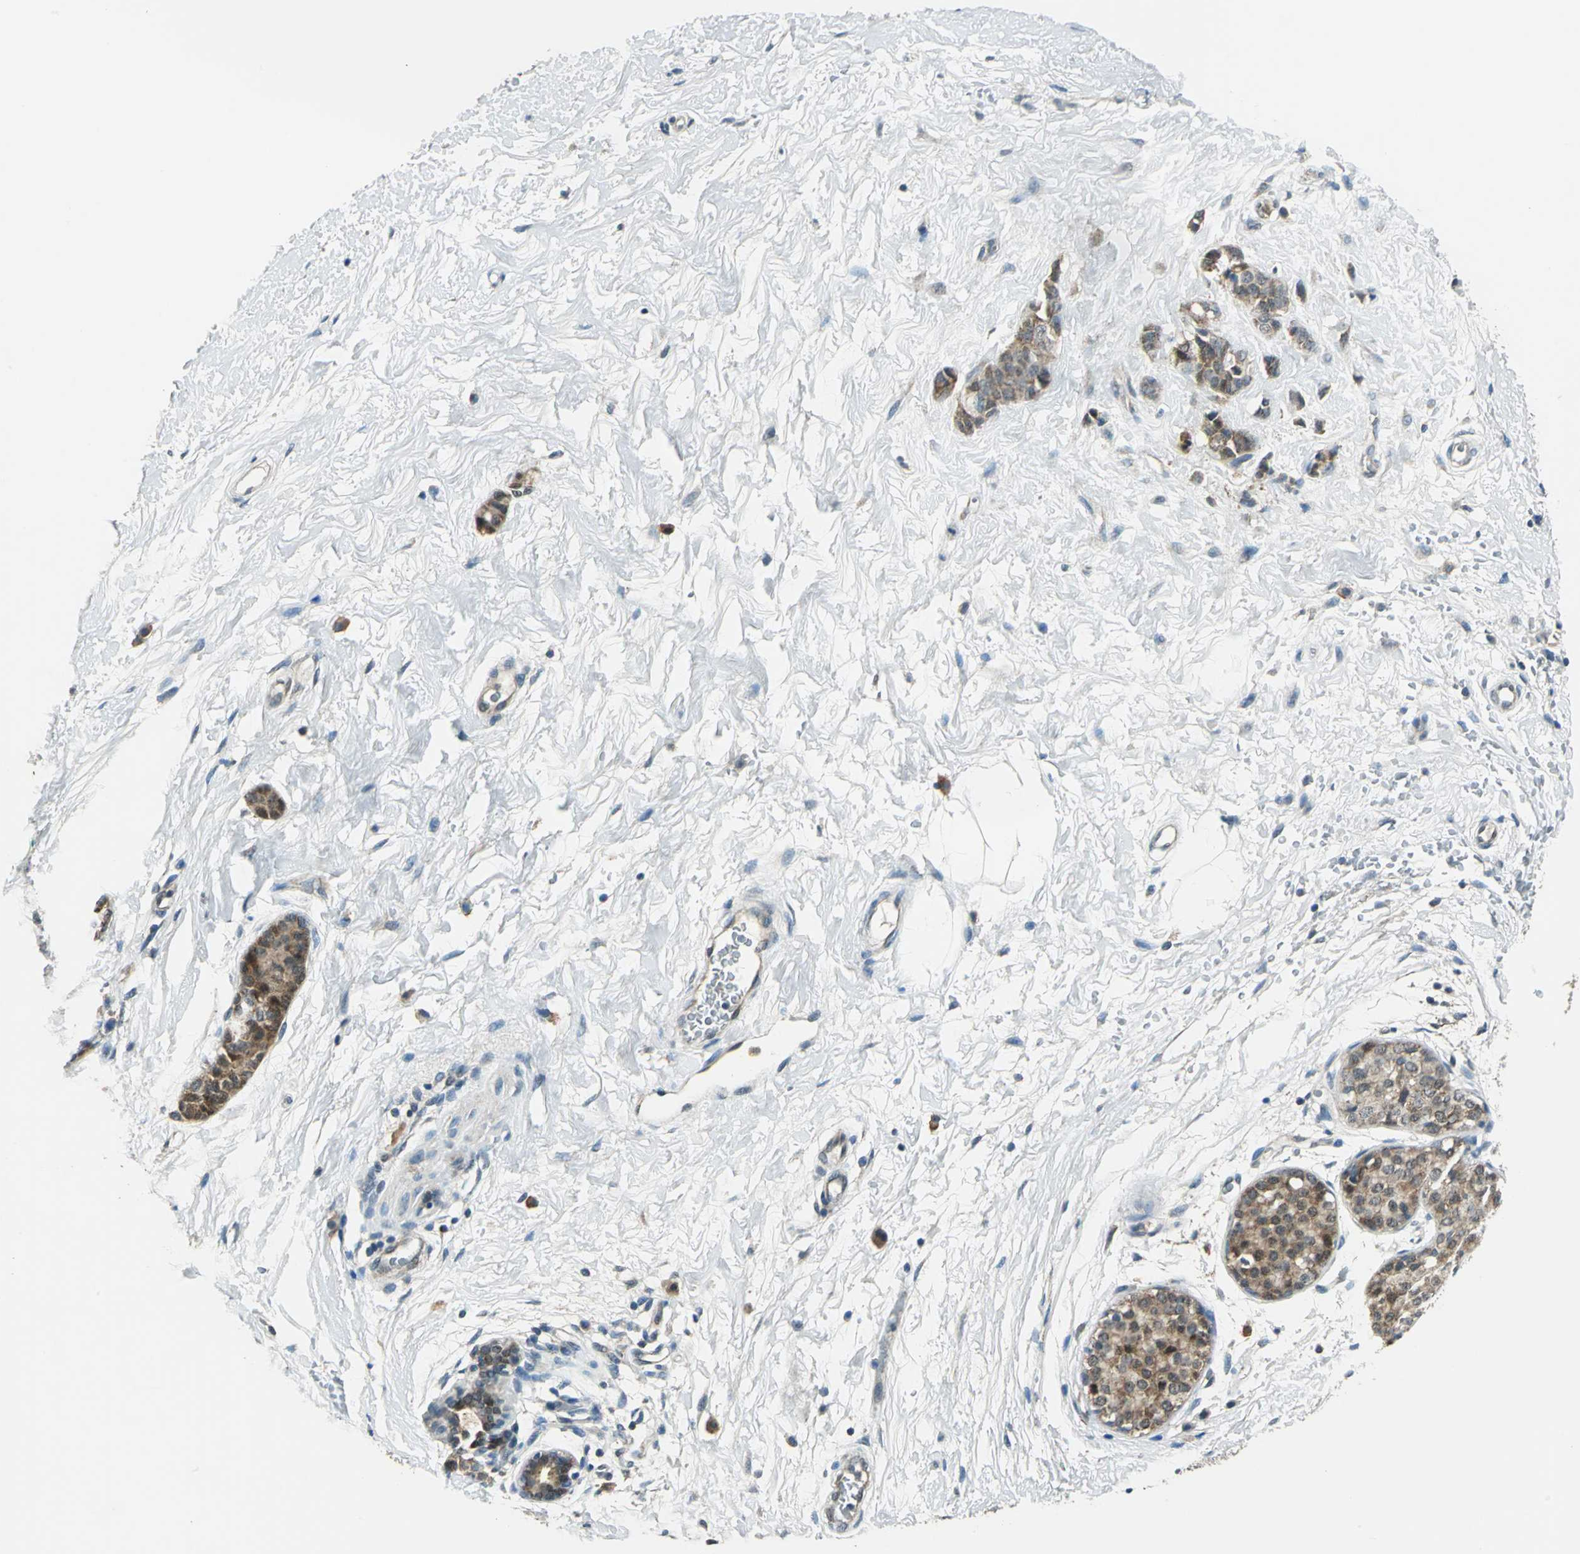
{"staining": {"intensity": "moderate", "quantity": ">75%", "location": "cytoplasmic/membranous"}, "tissue": "breast cancer", "cell_type": "Tumor cells", "image_type": "cancer", "snomed": [{"axis": "morphology", "description": "Lobular carcinoma, in situ"}, {"axis": "morphology", "description": "Lobular carcinoma"}, {"axis": "topography", "description": "Breast"}], "caption": "A micrograph of human breast cancer (lobular carcinoma) stained for a protein demonstrates moderate cytoplasmic/membranous brown staining in tumor cells.", "gene": "NUDT2", "patient": {"sex": "female", "age": 41}}